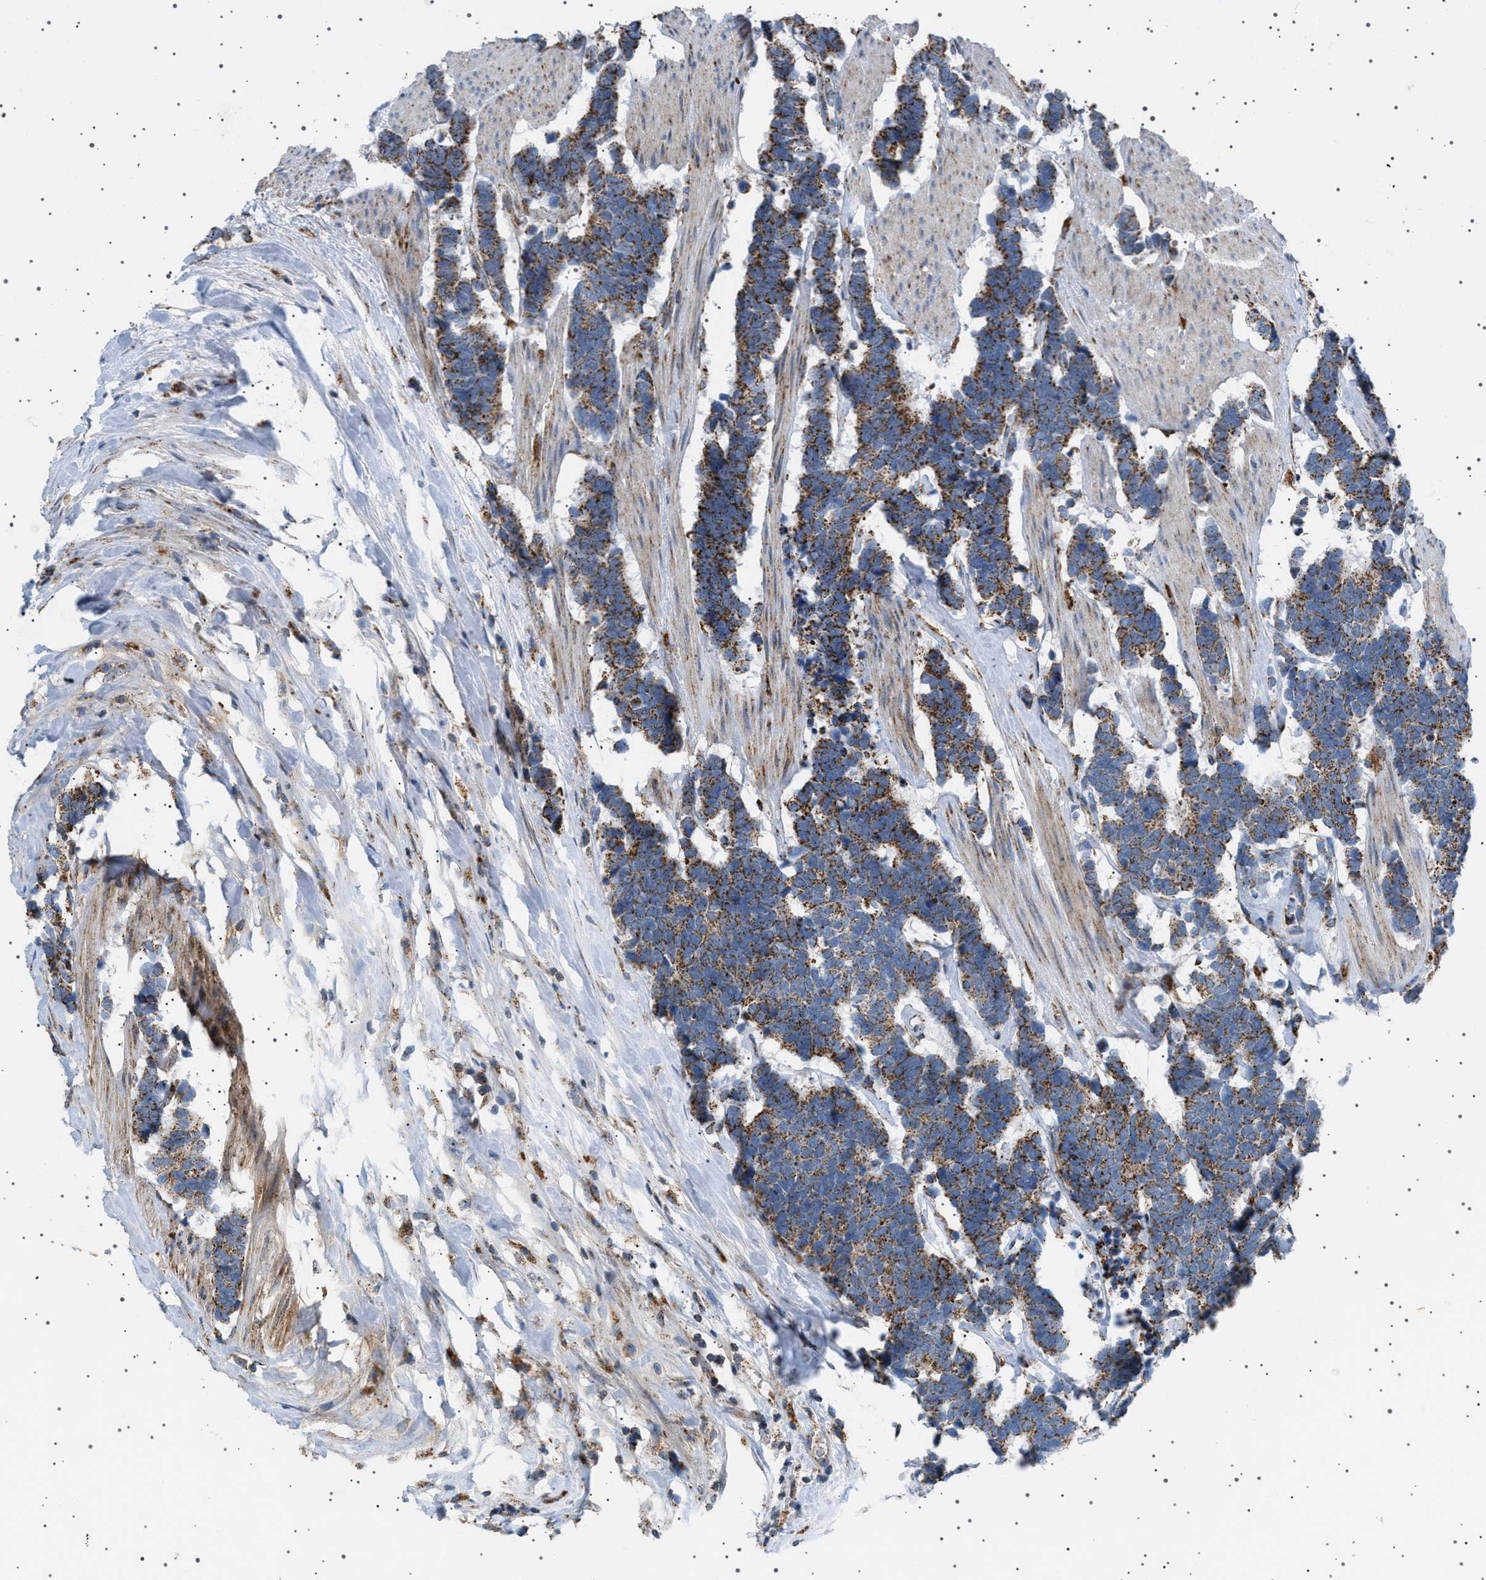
{"staining": {"intensity": "moderate", "quantity": ">75%", "location": "cytoplasmic/membranous"}, "tissue": "carcinoid", "cell_type": "Tumor cells", "image_type": "cancer", "snomed": [{"axis": "morphology", "description": "Carcinoma, NOS"}, {"axis": "morphology", "description": "Carcinoid, malignant, NOS"}, {"axis": "topography", "description": "Urinary bladder"}], "caption": "Protein expression by IHC reveals moderate cytoplasmic/membranous staining in approximately >75% of tumor cells in carcinoid (malignant).", "gene": "UBXN8", "patient": {"sex": "male", "age": 57}}